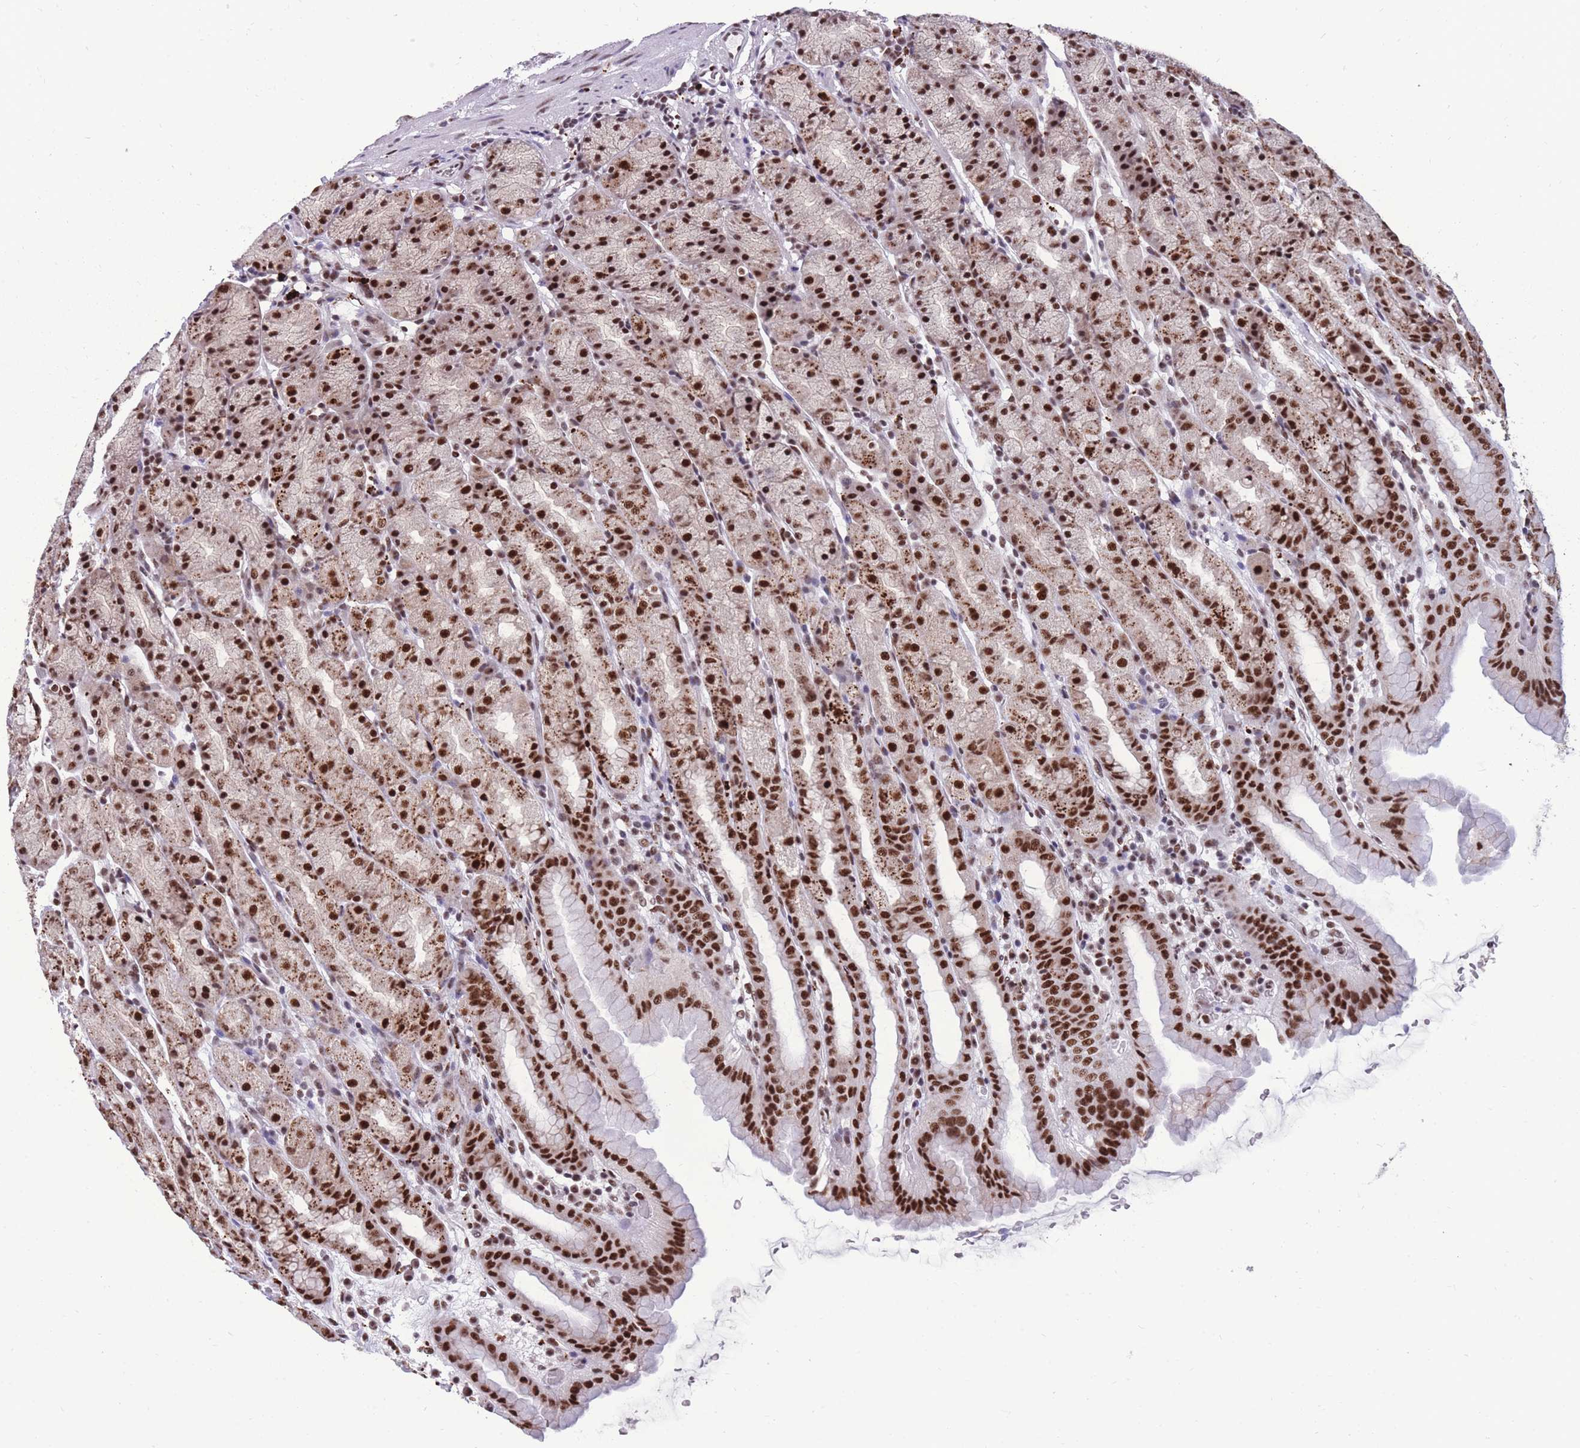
{"staining": {"intensity": "strong", "quantity": ">75%", "location": "cytoplasmic/membranous,nuclear"}, "tissue": "stomach", "cell_type": "Glandular cells", "image_type": "normal", "snomed": [{"axis": "morphology", "description": "Normal tissue, NOS"}, {"axis": "topography", "description": "Stomach, upper"}], "caption": "Immunohistochemical staining of unremarkable human stomach reveals >75% levels of strong cytoplasmic/membranous,nuclear protein positivity in about >75% of glandular cells.", "gene": "PRPF19", "patient": {"sex": "male", "age": 68}}